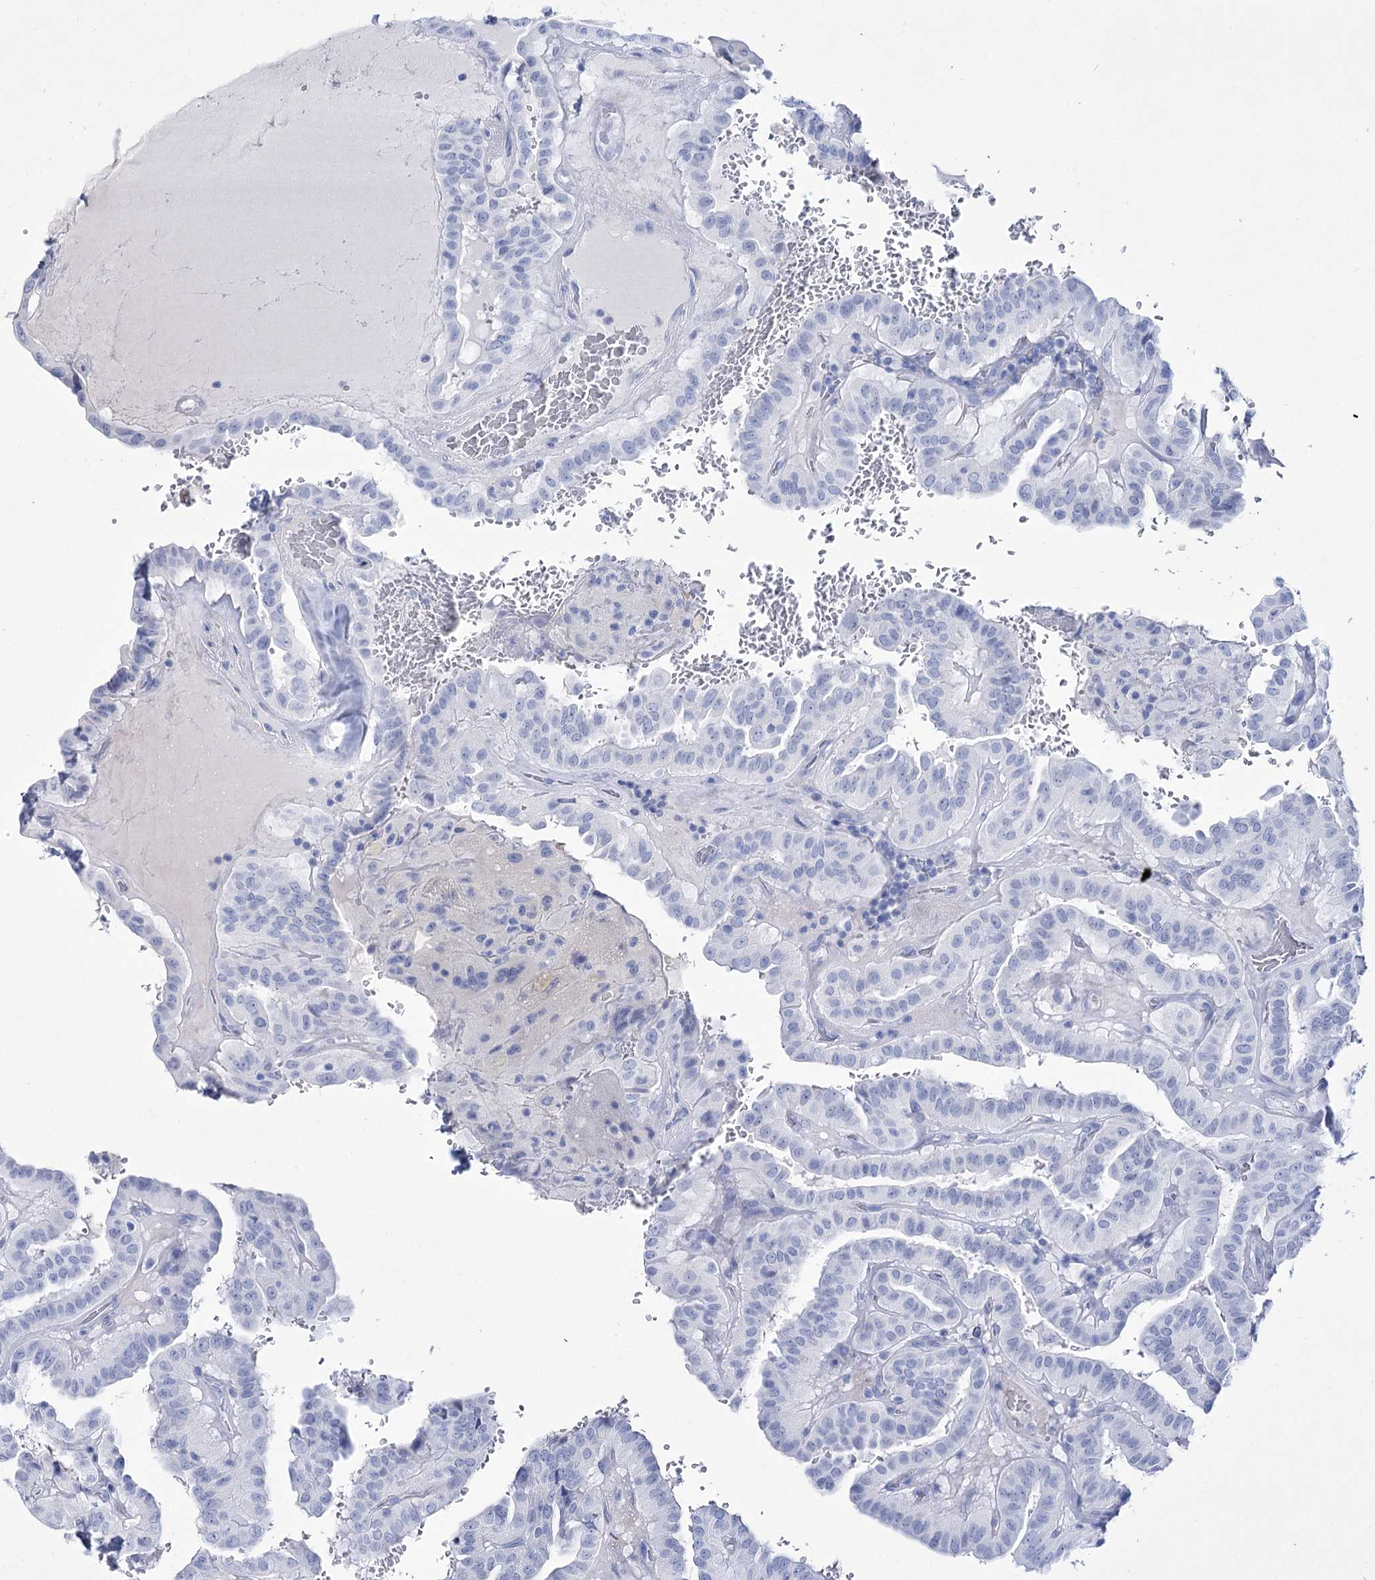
{"staining": {"intensity": "negative", "quantity": "none", "location": "none"}, "tissue": "thyroid cancer", "cell_type": "Tumor cells", "image_type": "cancer", "snomed": [{"axis": "morphology", "description": "Papillary adenocarcinoma, NOS"}, {"axis": "topography", "description": "Thyroid gland"}], "caption": "DAB immunohistochemical staining of papillary adenocarcinoma (thyroid) reveals no significant expression in tumor cells. (Immunohistochemistry (ihc), brightfield microscopy, high magnification).", "gene": "RNF186", "patient": {"sex": "male", "age": 77}}